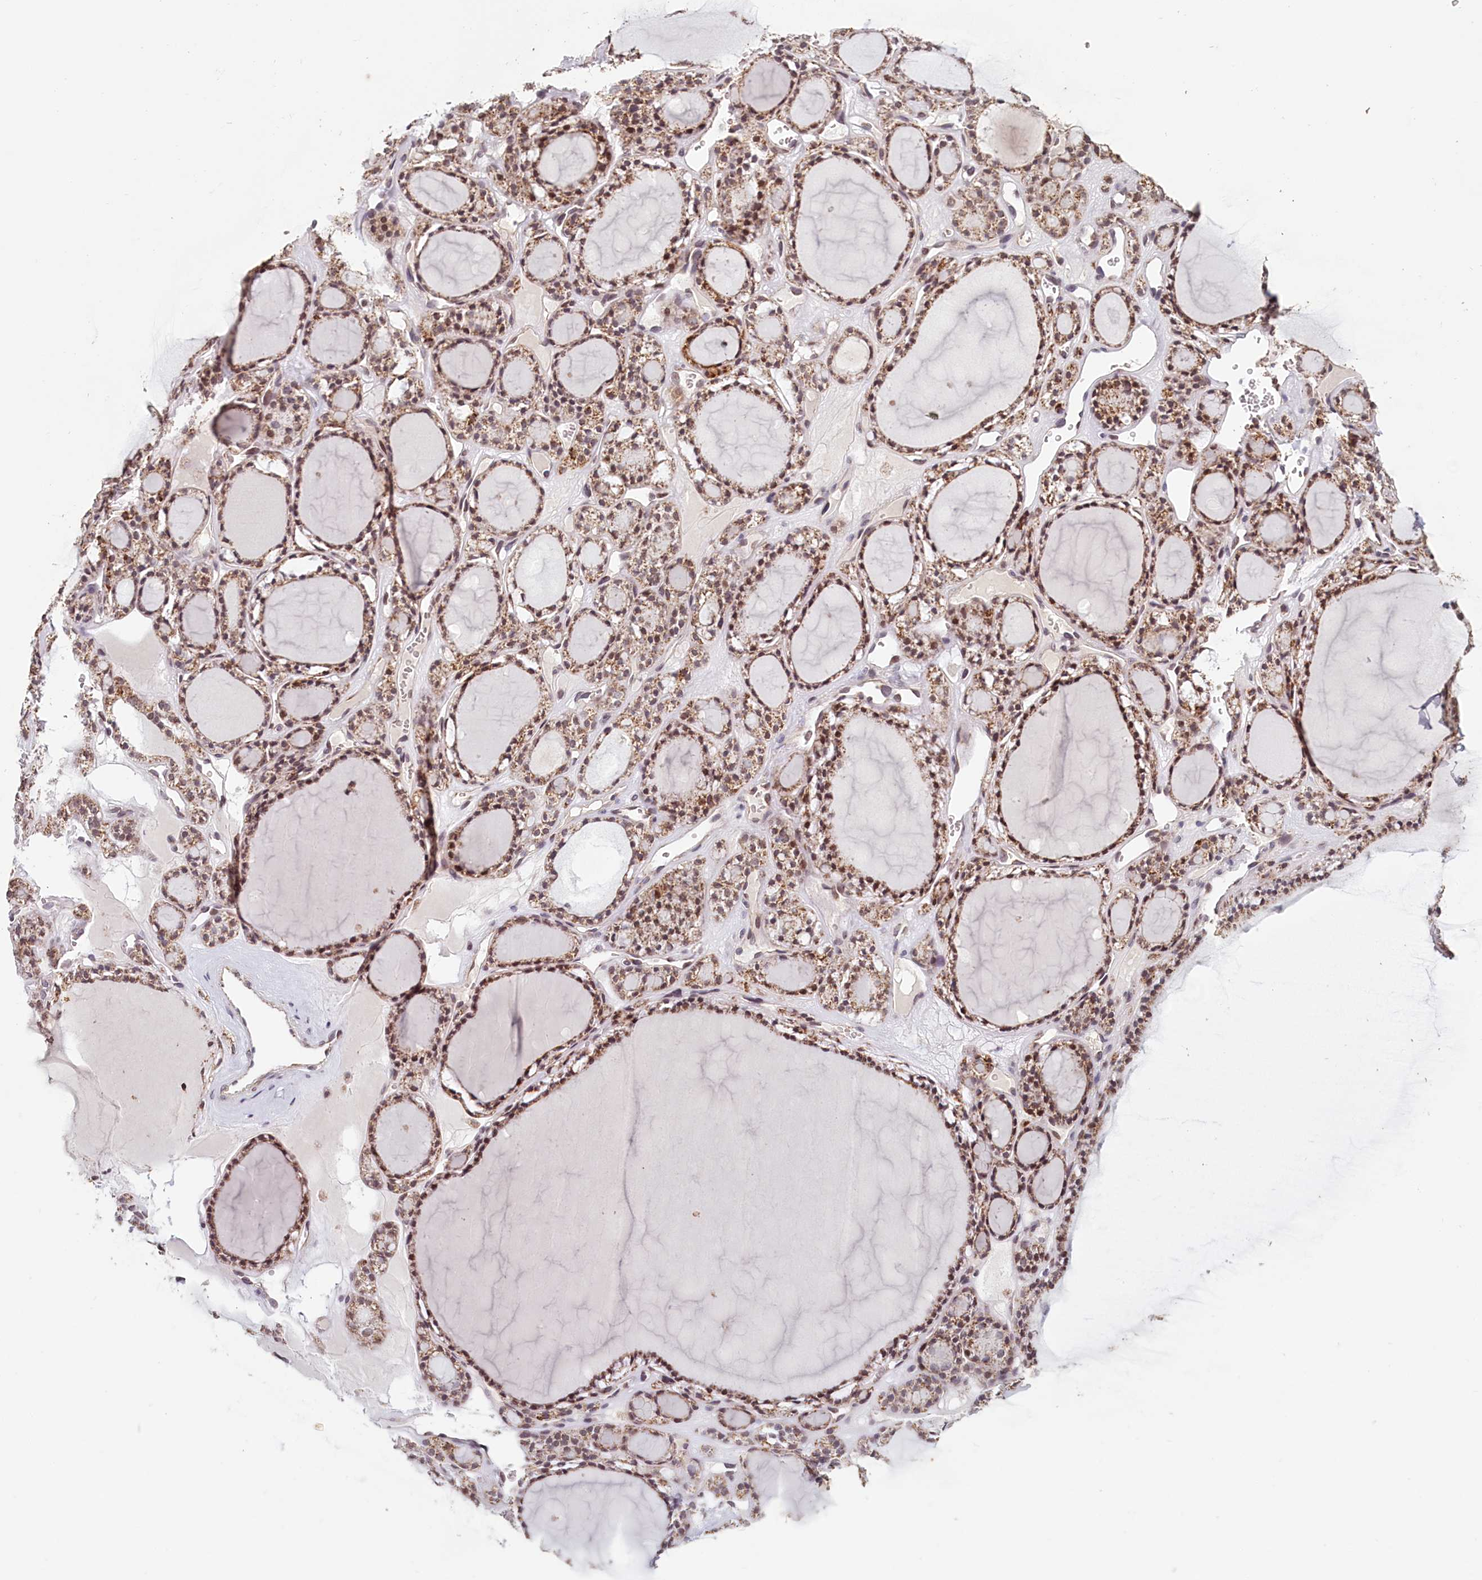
{"staining": {"intensity": "moderate", "quantity": ">75%", "location": "cytoplasmic/membranous"}, "tissue": "thyroid gland", "cell_type": "Glandular cells", "image_type": "normal", "snomed": [{"axis": "morphology", "description": "Normal tissue, NOS"}, {"axis": "topography", "description": "Thyroid gland"}], "caption": "An immunohistochemistry micrograph of benign tissue is shown. Protein staining in brown shows moderate cytoplasmic/membranous positivity in thyroid gland within glandular cells.", "gene": "PDE6D", "patient": {"sex": "female", "age": 28}}